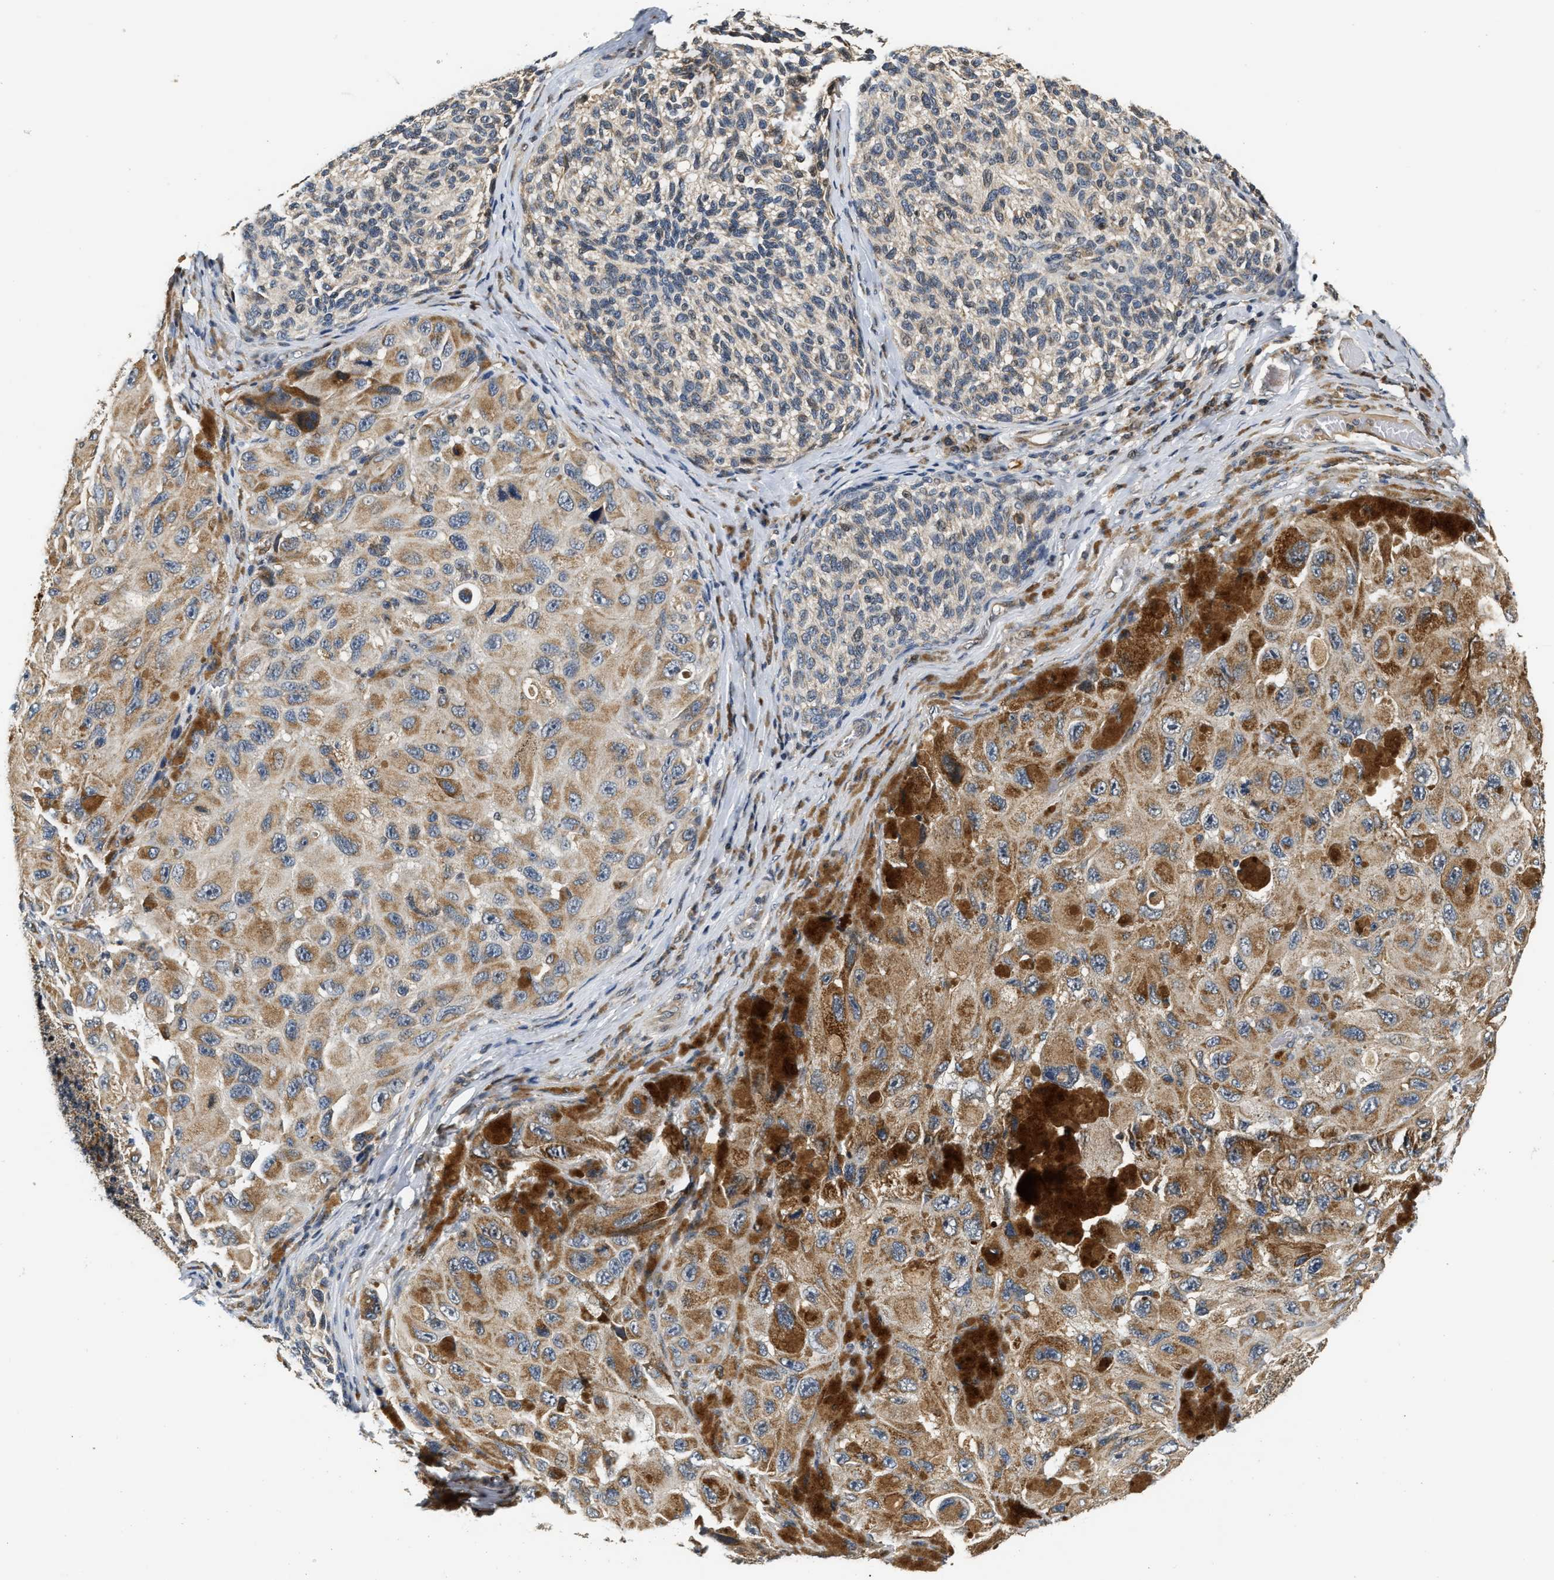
{"staining": {"intensity": "moderate", "quantity": "25%-75%", "location": "cytoplasmic/membranous"}, "tissue": "melanoma", "cell_type": "Tumor cells", "image_type": "cancer", "snomed": [{"axis": "morphology", "description": "Malignant melanoma, NOS"}, {"axis": "topography", "description": "Skin"}], "caption": "Protein expression analysis of human melanoma reveals moderate cytoplasmic/membranous positivity in approximately 25%-75% of tumor cells.", "gene": "EXTL2", "patient": {"sex": "female", "age": 73}}